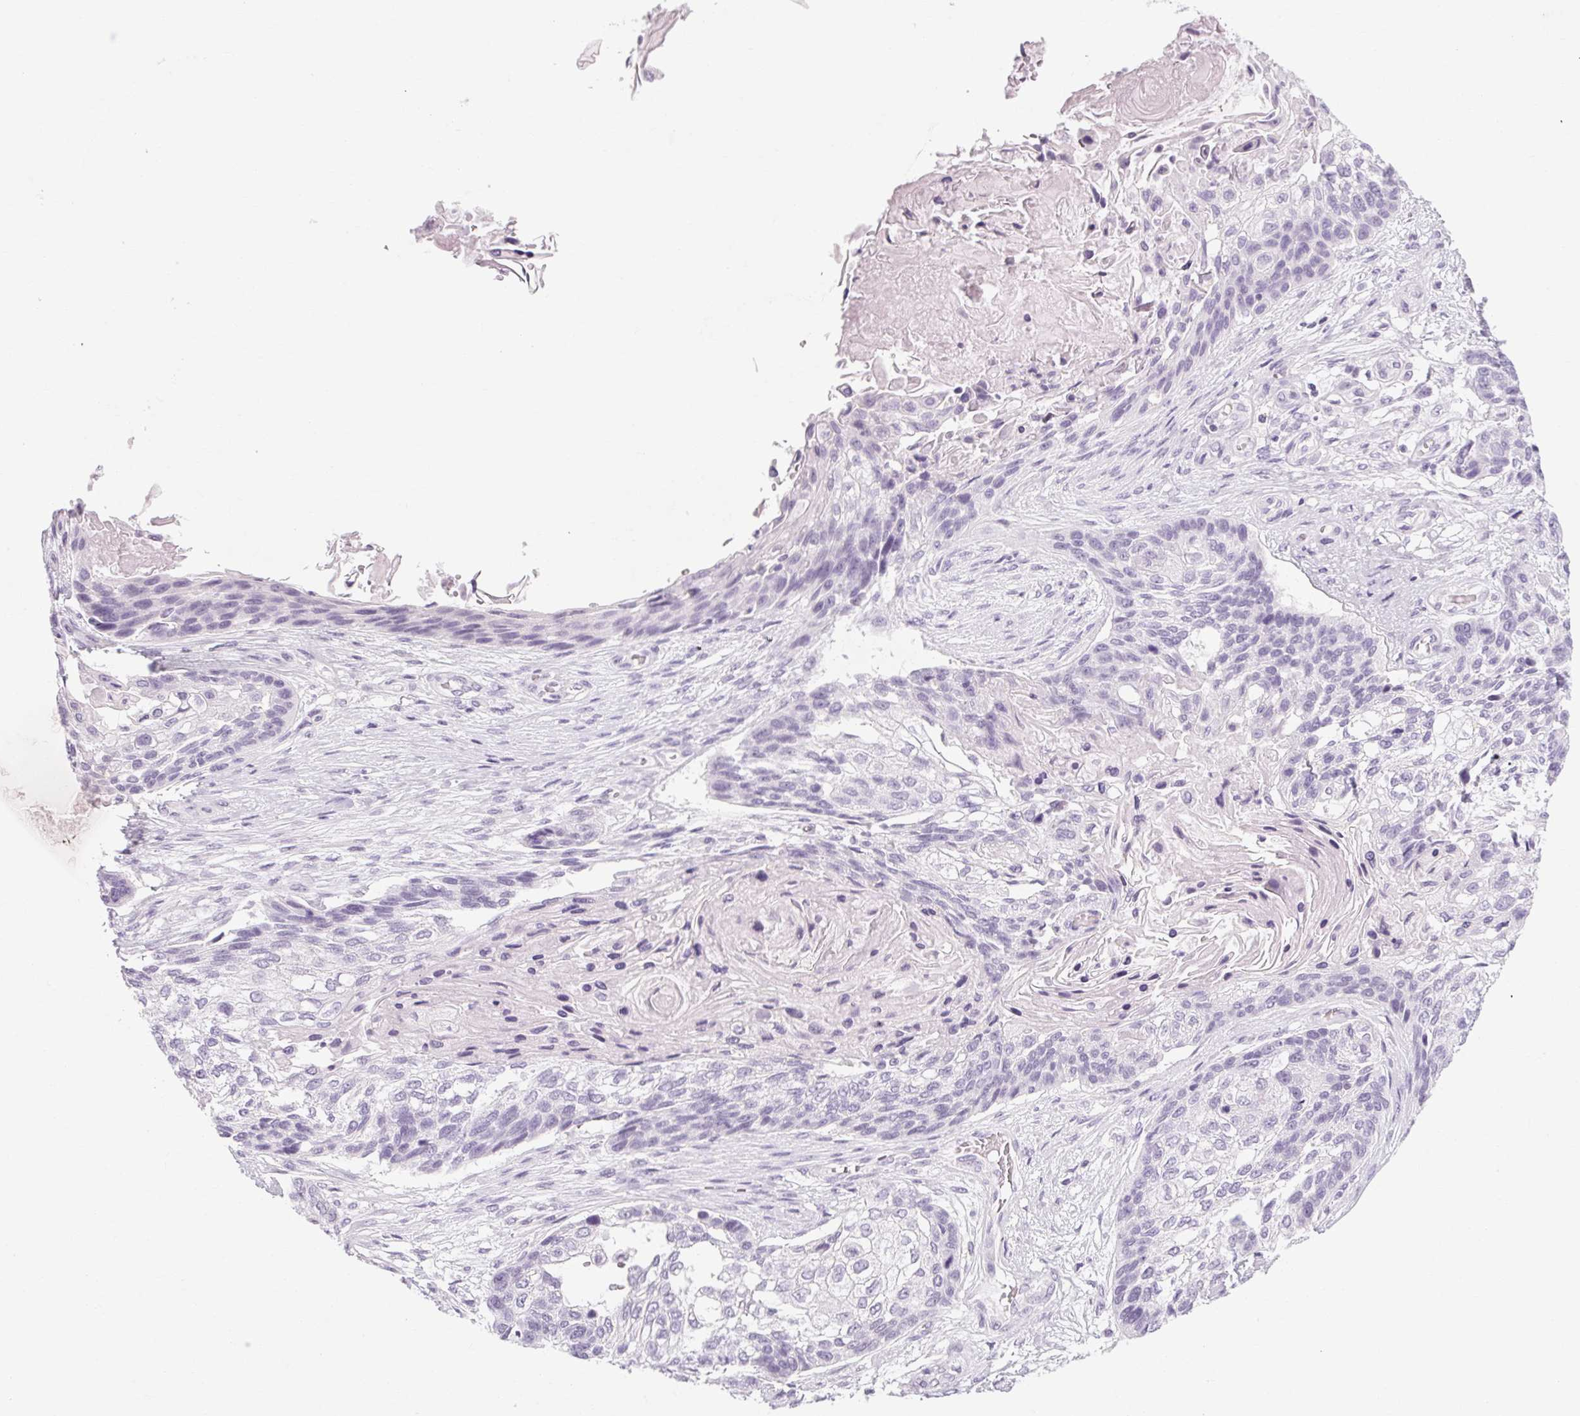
{"staining": {"intensity": "negative", "quantity": "none", "location": "none"}, "tissue": "lung cancer", "cell_type": "Tumor cells", "image_type": "cancer", "snomed": [{"axis": "morphology", "description": "Squamous cell carcinoma, NOS"}, {"axis": "topography", "description": "Lung"}], "caption": "This photomicrograph is of squamous cell carcinoma (lung) stained with immunohistochemistry (IHC) to label a protein in brown with the nuclei are counter-stained blue. There is no expression in tumor cells.", "gene": "POMC", "patient": {"sex": "male", "age": 69}}